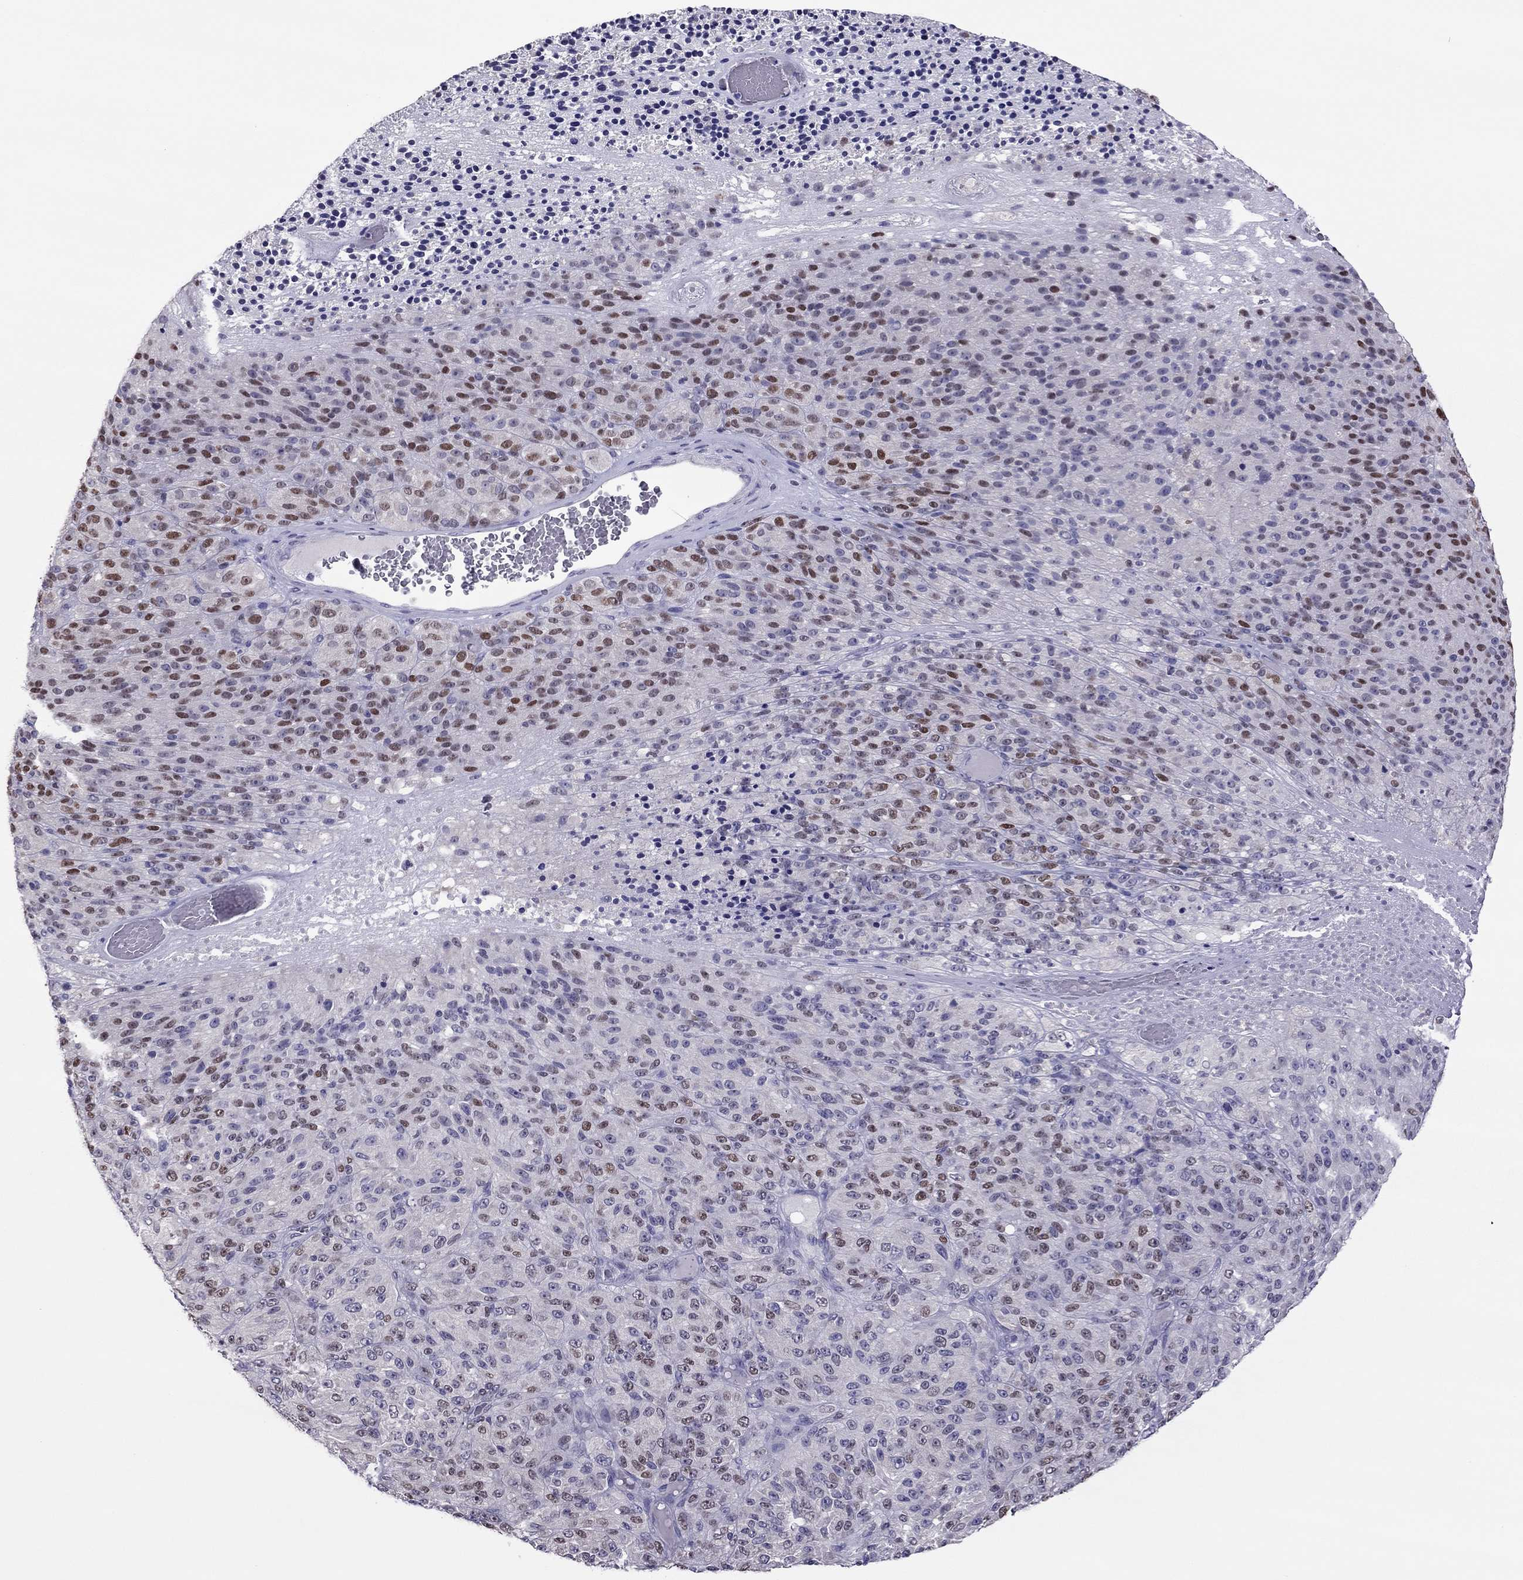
{"staining": {"intensity": "moderate", "quantity": "<25%", "location": "nuclear"}, "tissue": "melanoma", "cell_type": "Tumor cells", "image_type": "cancer", "snomed": [{"axis": "morphology", "description": "Malignant melanoma, Metastatic site"}, {"axis": "topography", "description": "Brain"}], "caption": "Human malignant melanoma (metastatic site) stained with a protein marker exhibits moderate staining in tumor cells.", "gene": "SPINT3", "patient": {"sex": "female", "age": 56}}